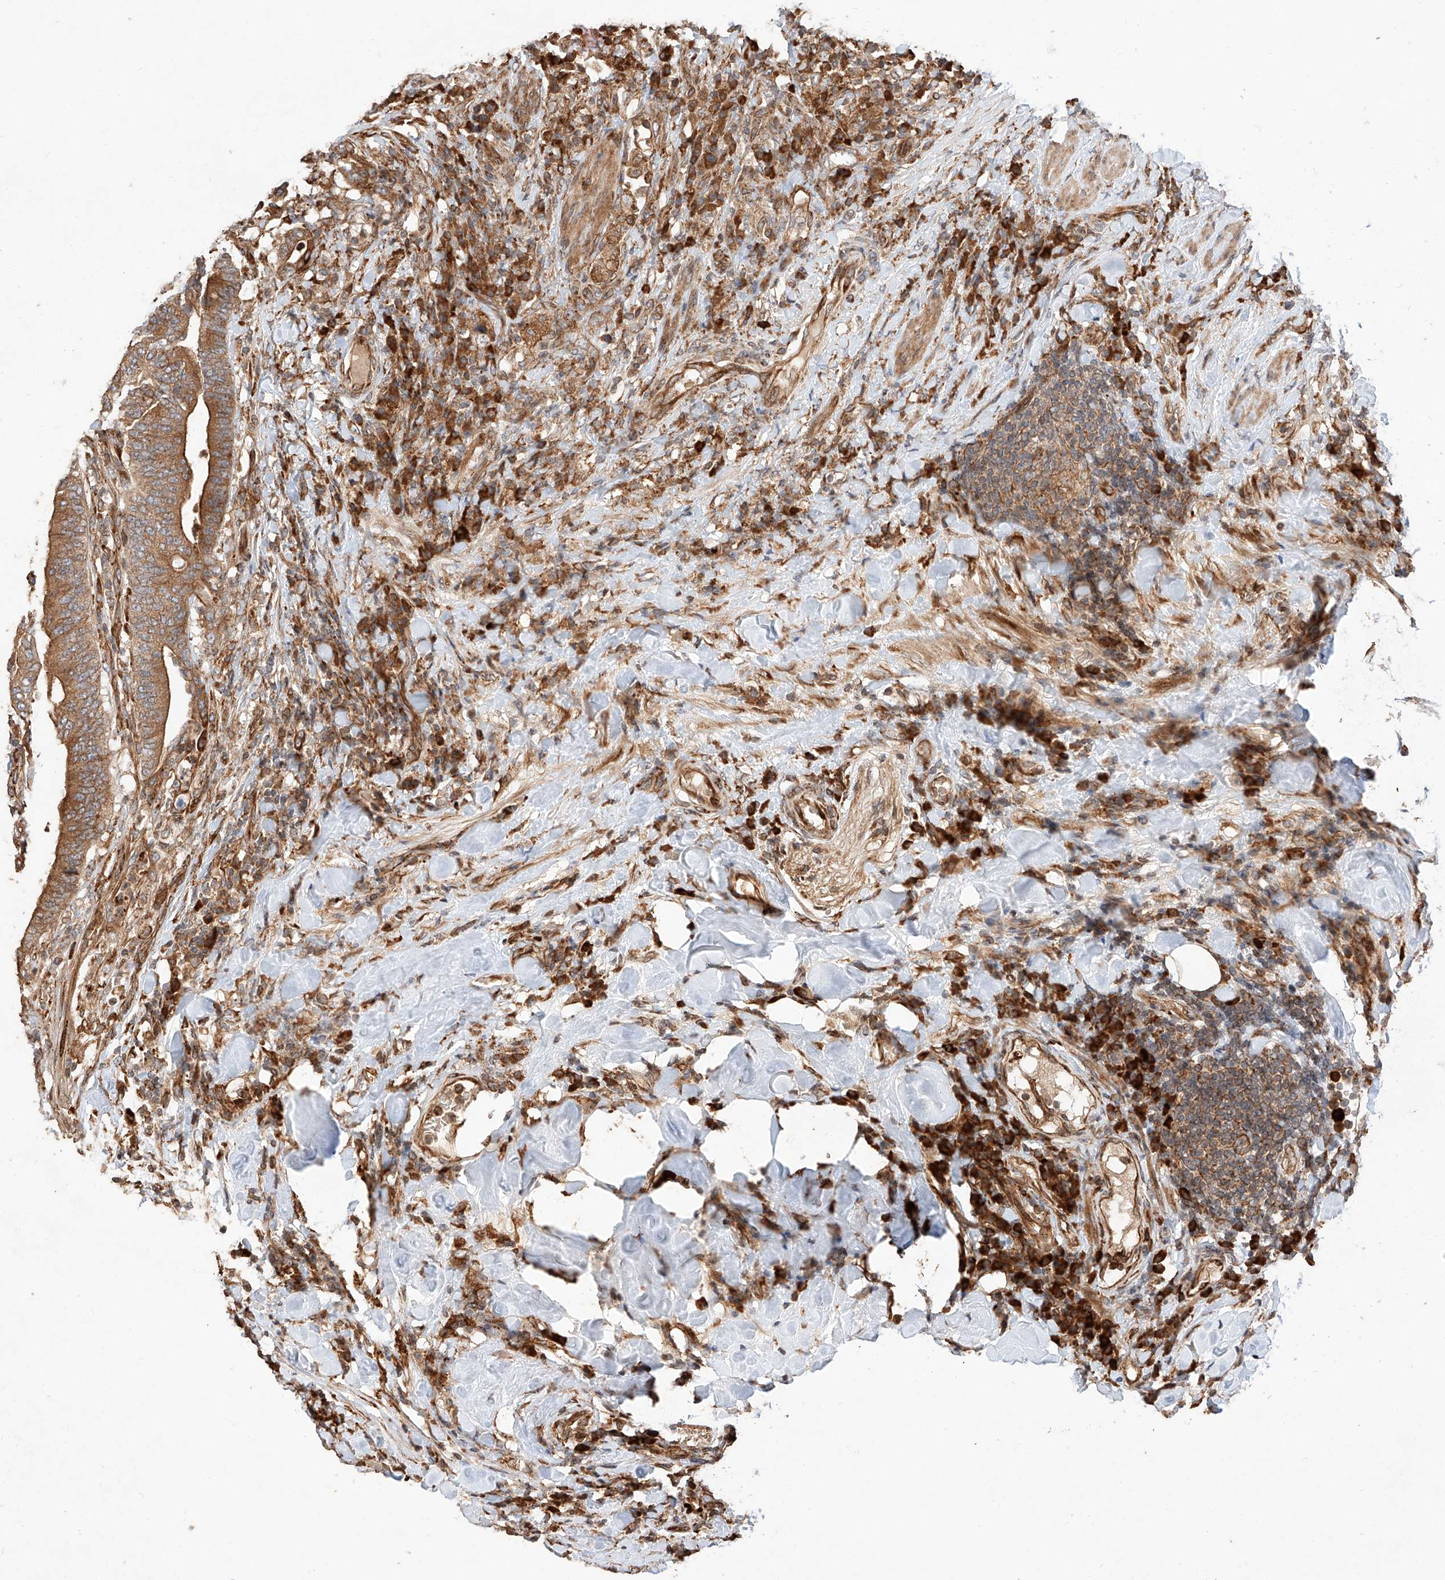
{"staining": {"intensity": "moderate", "quantity": ">75%", "location": "cytoplasmic/membranous"}, "tissue": "colorectal cancer", "cell_type": "Tumor cells", "image_type": "cancer", "snomed": [{"axis": "morphology", "description": "Adenocarcinoma, NOS"}, {"axis": "topography", "description": "Colon"}], "caption": "Immunohistochemical staining of human colorectal cancer (adenocarcinoma) shows moderate cytoplasmic/membranous protein positivity in about >75% of tumor cells.", "gene": "ZNF84", "patient": {"sex": "female", "age": 66}}